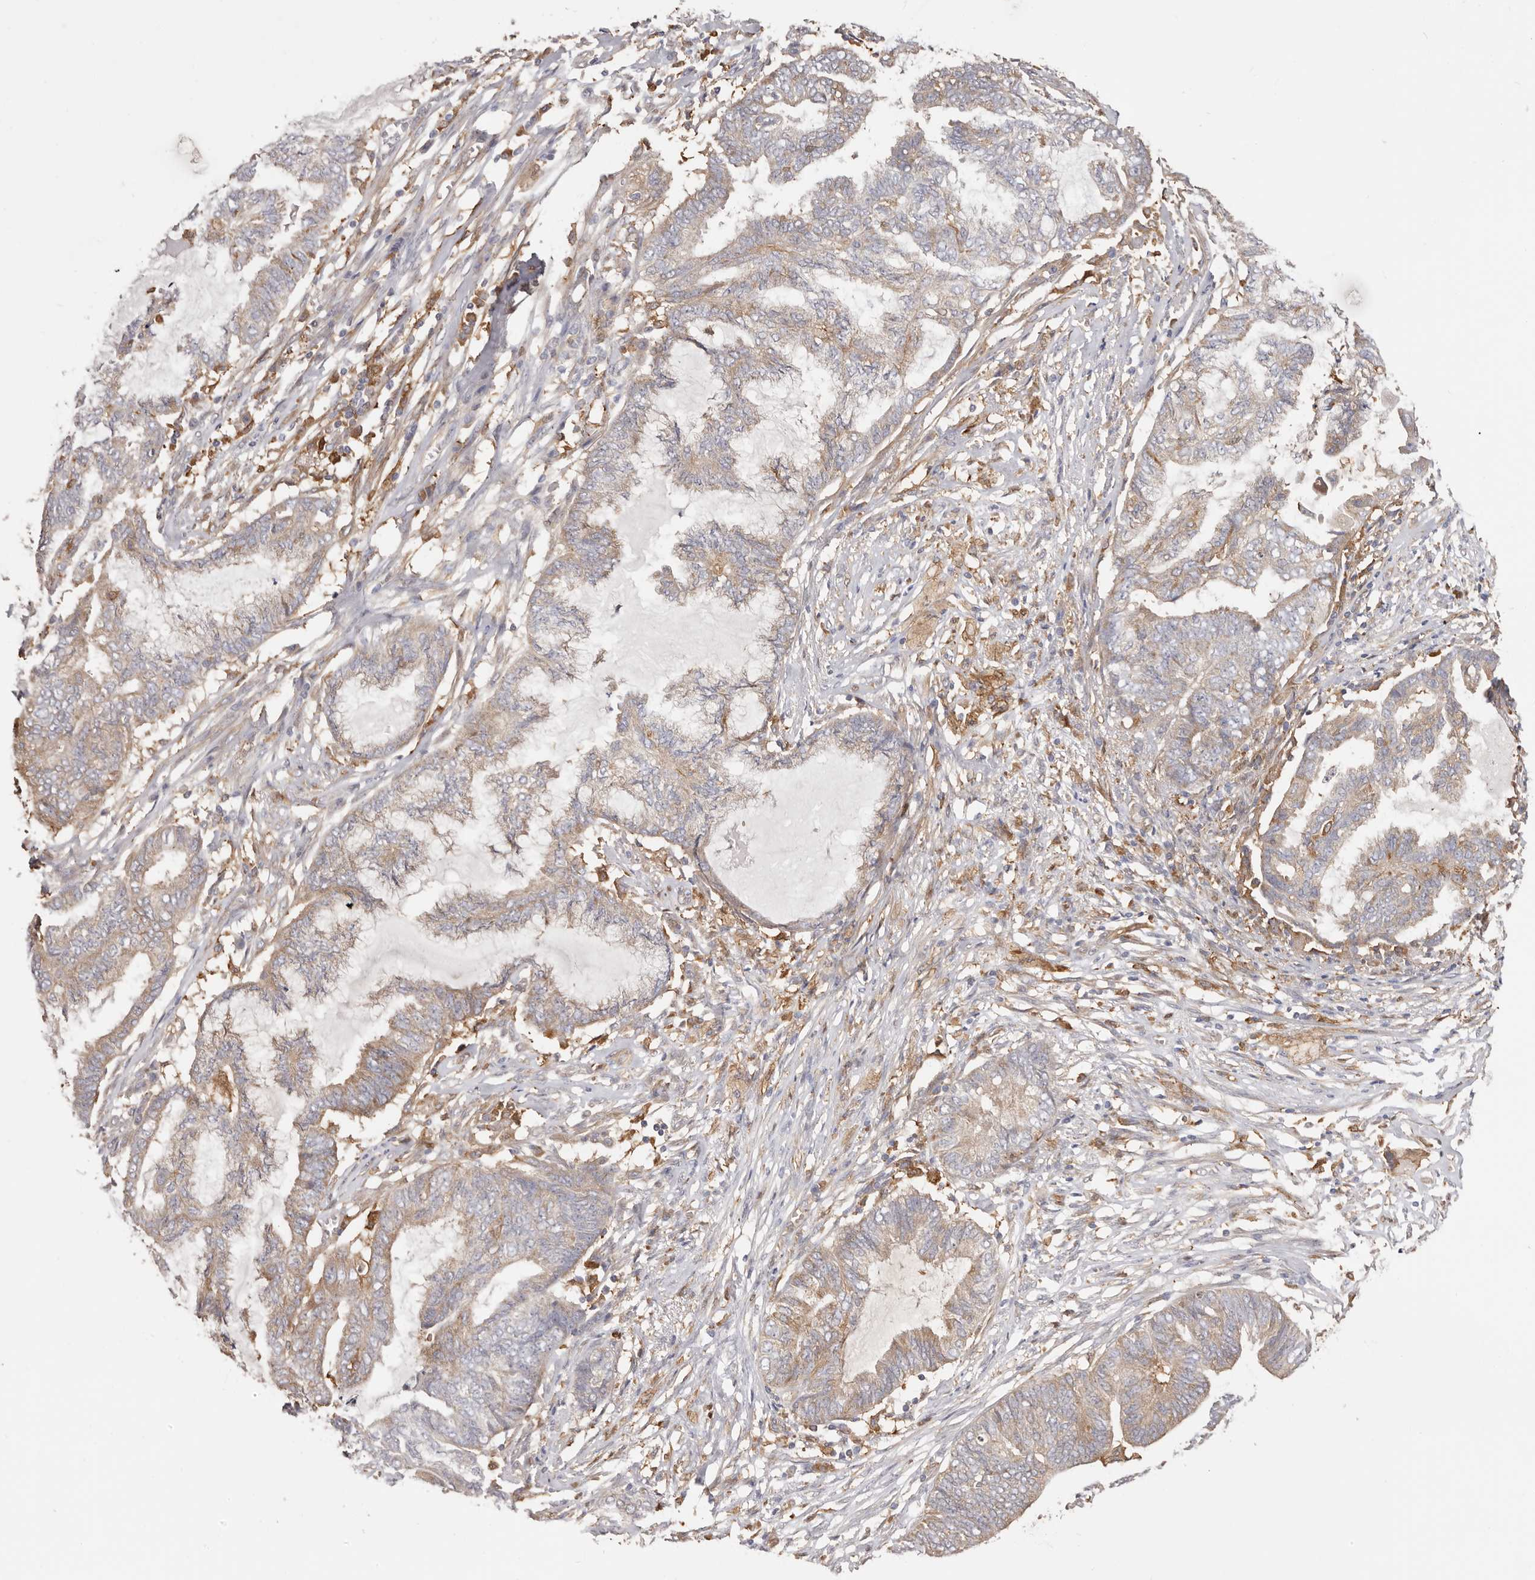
{"staining": {"intensity": "weak", "quantity": "25%-75%", "location": "cytoplasmic/membranous"}, "tissue": "endometrial cancer", "cell_type": "Tumor cells", "image_type": "cancer", "snomed": [{"axis": "morphology", "description": "Adenocarcinoma, NOS"}, {"axis": "topography", "description": "Endometrium"}], "caption": "The histopathology image demonstrates immunohistochemical staining of endometrial cancer (adenocarcinoma). There is weak cytoplasmic/membranous staining is appreciated in about 25%-75% of tumor cells.", "gene": "LAP3", "patient": {"sex": "female", "age": 86}}